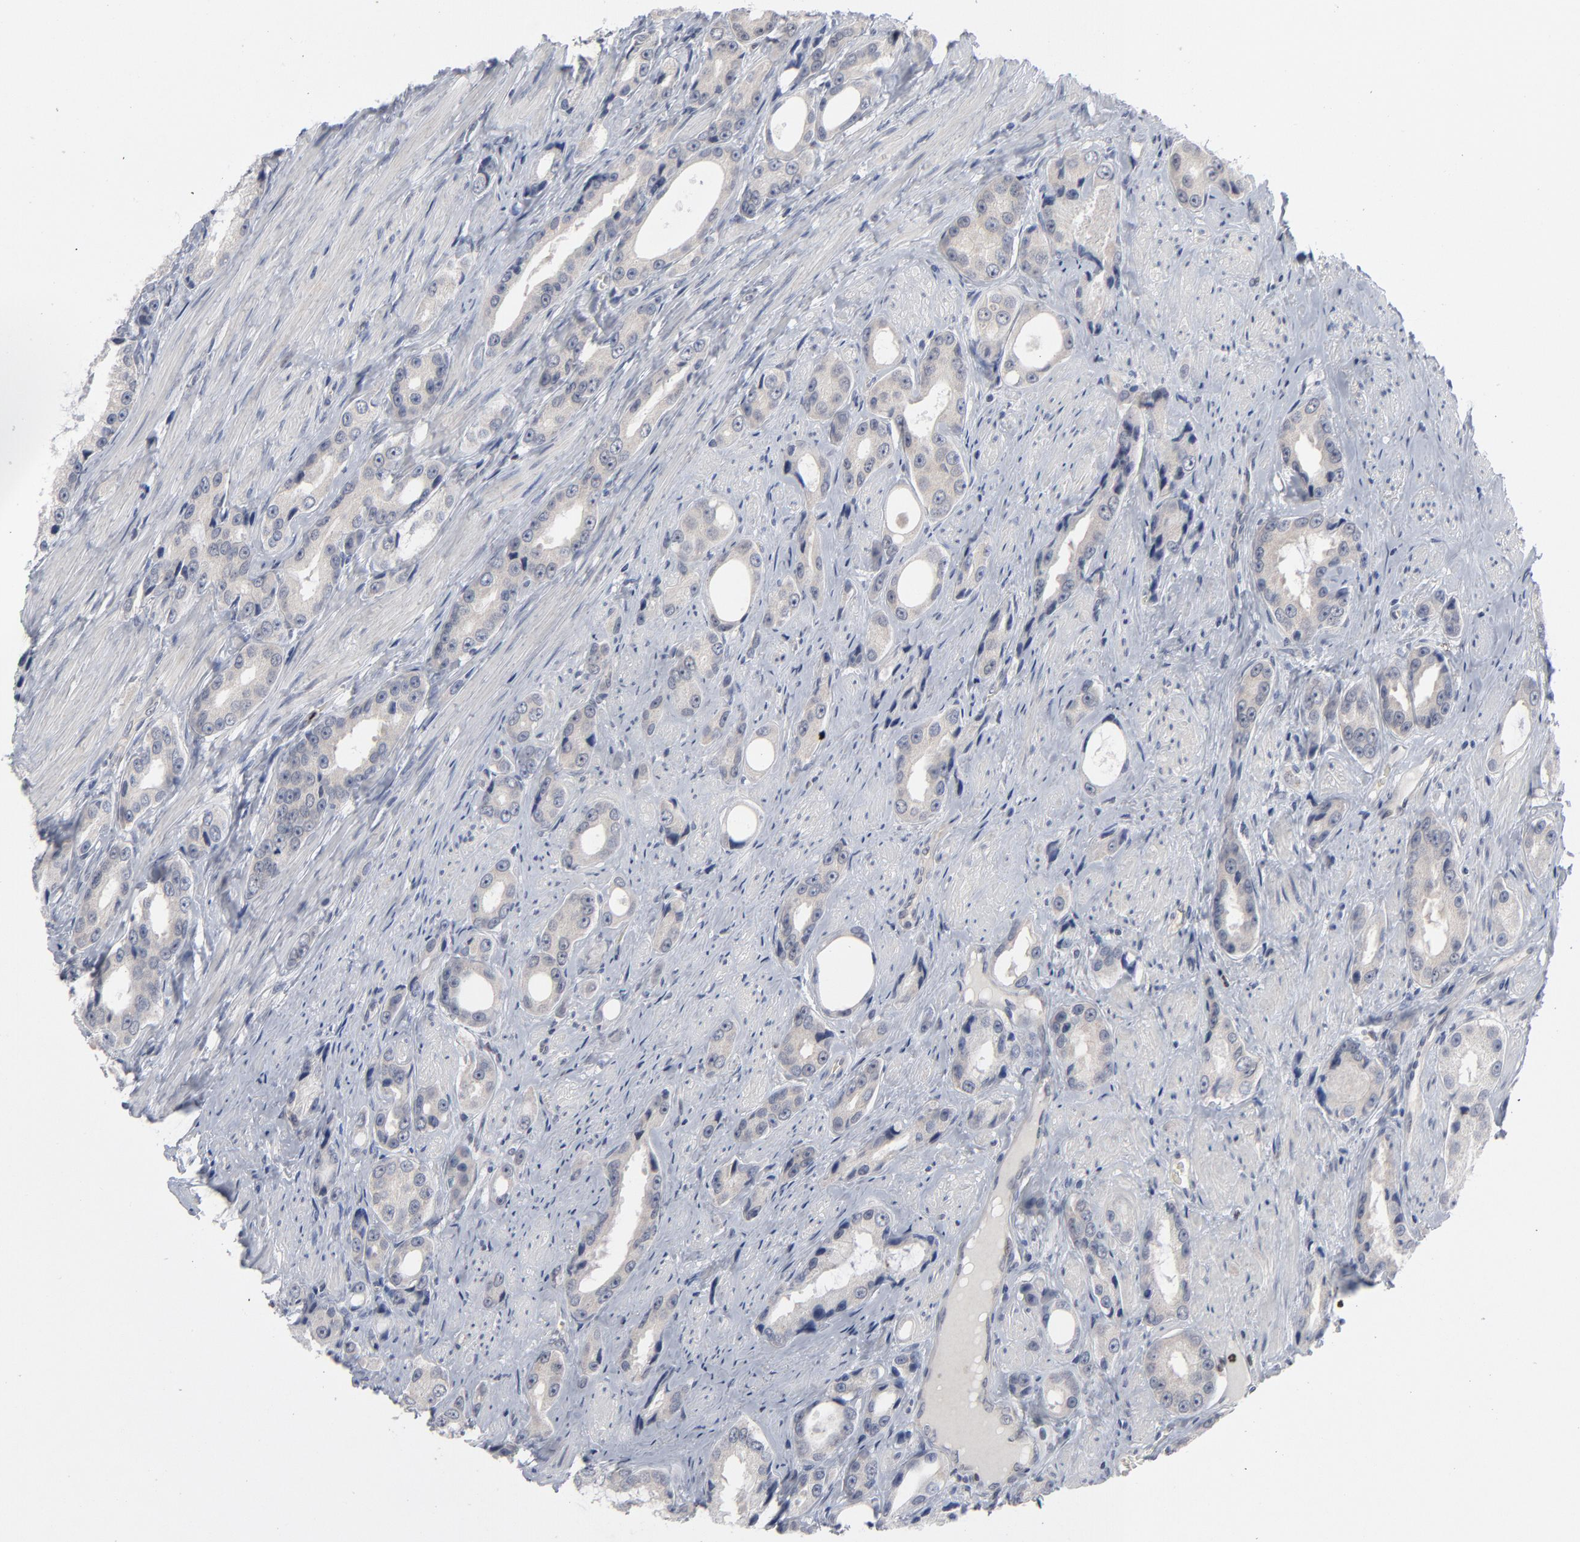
{"staining": {"intensity": "negative", "quantity": "none", "location": "none"}, "tissue": "prostate cancer", "cell_type": "Tumor cells", "image_type": "cancer", "snomed": [{"axis": "morphology", "description": "Adenocarcinoma, Medium grade"}, {"axis": "topography", "description": "Prostate"}], "caption": "IHC of human prostate cancer reveals no expression in tumor cells.", "gene": "FOXN2", "patient": {"sex": "male", "age": 60}}